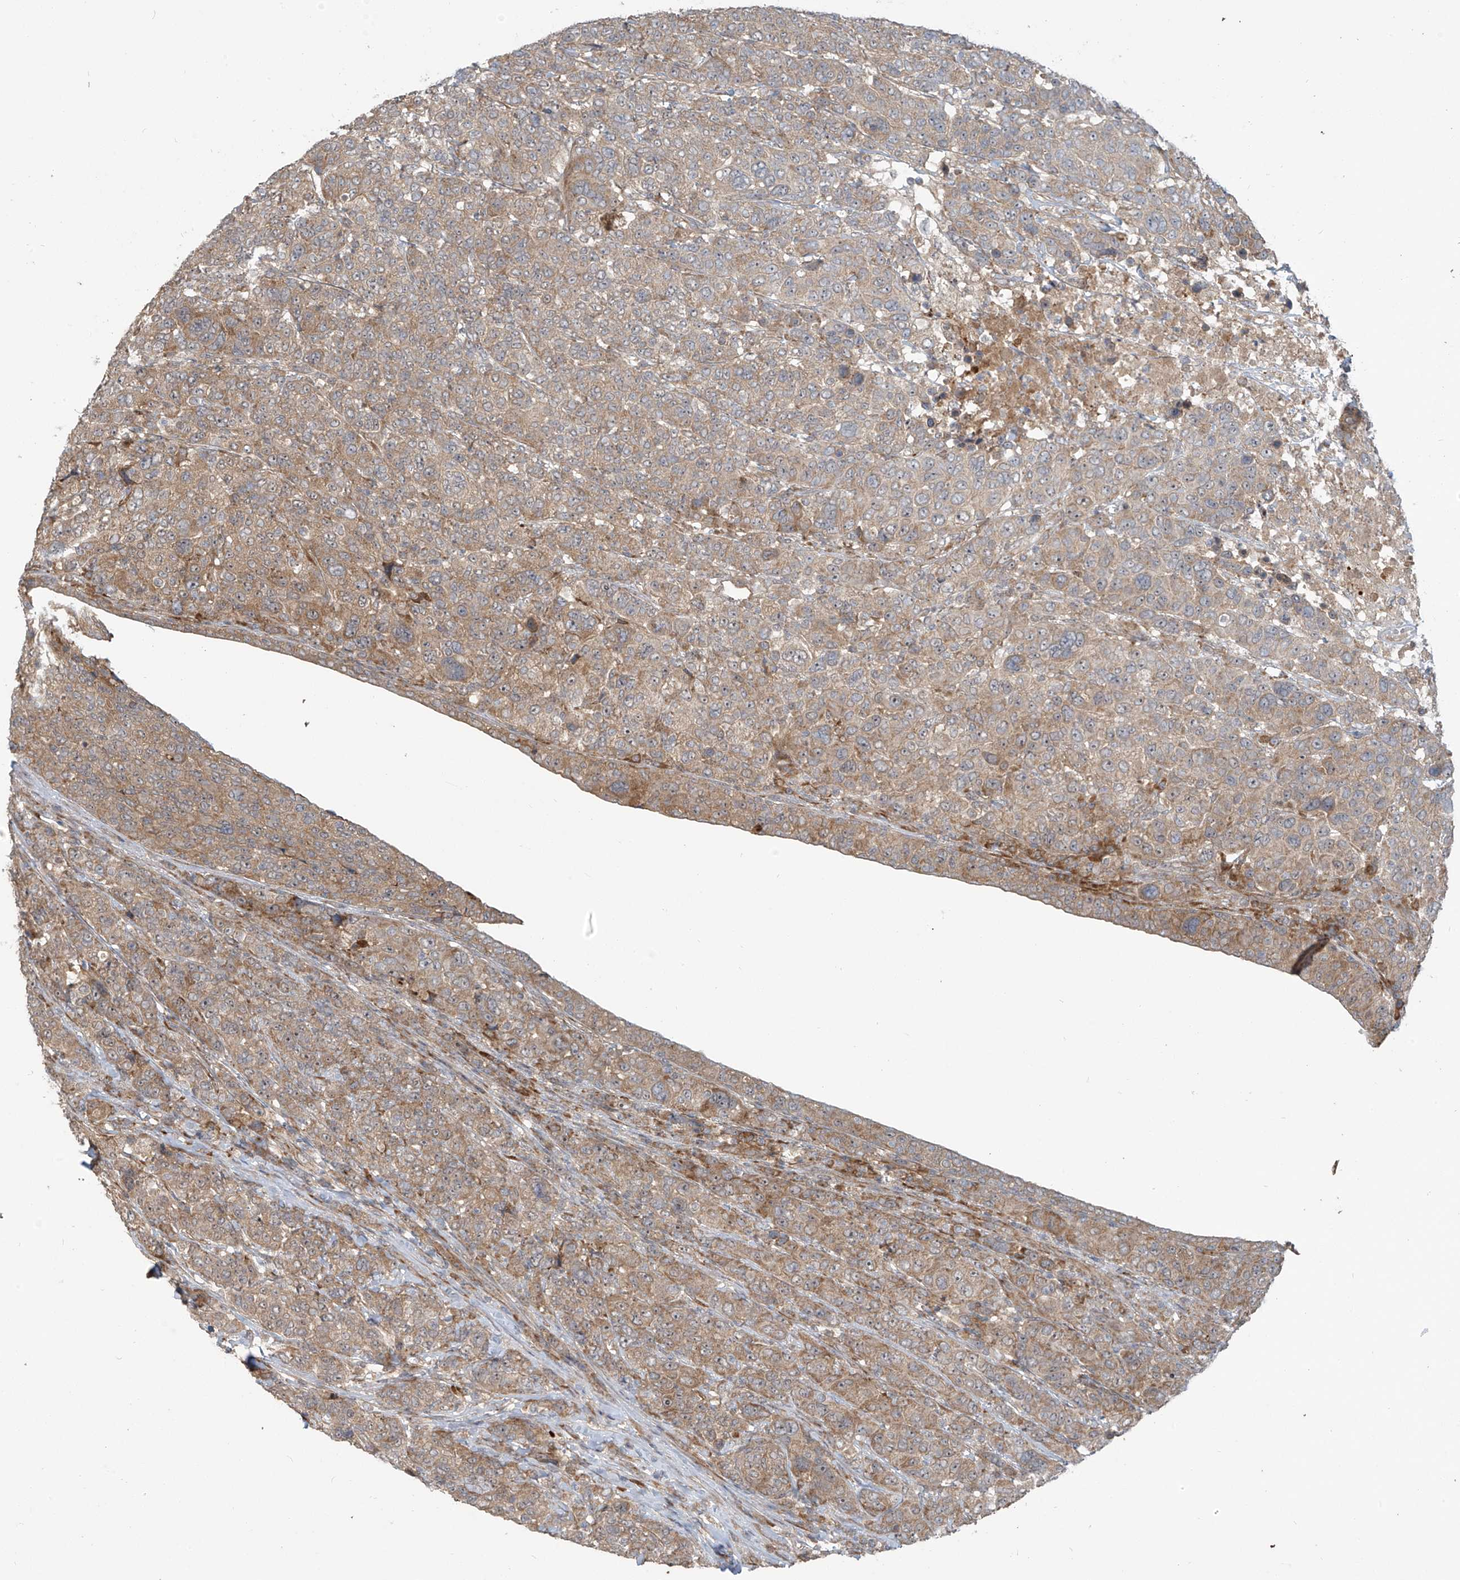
{"staining": {"intensity": "moderate", "quantity": ">75%", "location": "cytoplasmic/membranous"}, "tissue": "breast cancer", "cell_type": "Tumor cells", "image_type": "cancer", "snomed": [{"axis": "morphology", "description": "Duct carcinoma"}, {"axis": "topography", "description": "Breast"}], "caption": "Breast cancer was stained to show a protein in brown. There is medium levels of moderate cytoplasmic/membranous positivity in about >75% of tumor cells.", "gene": "KATNIP", "patient": {"sex": "female", "age": 37}}